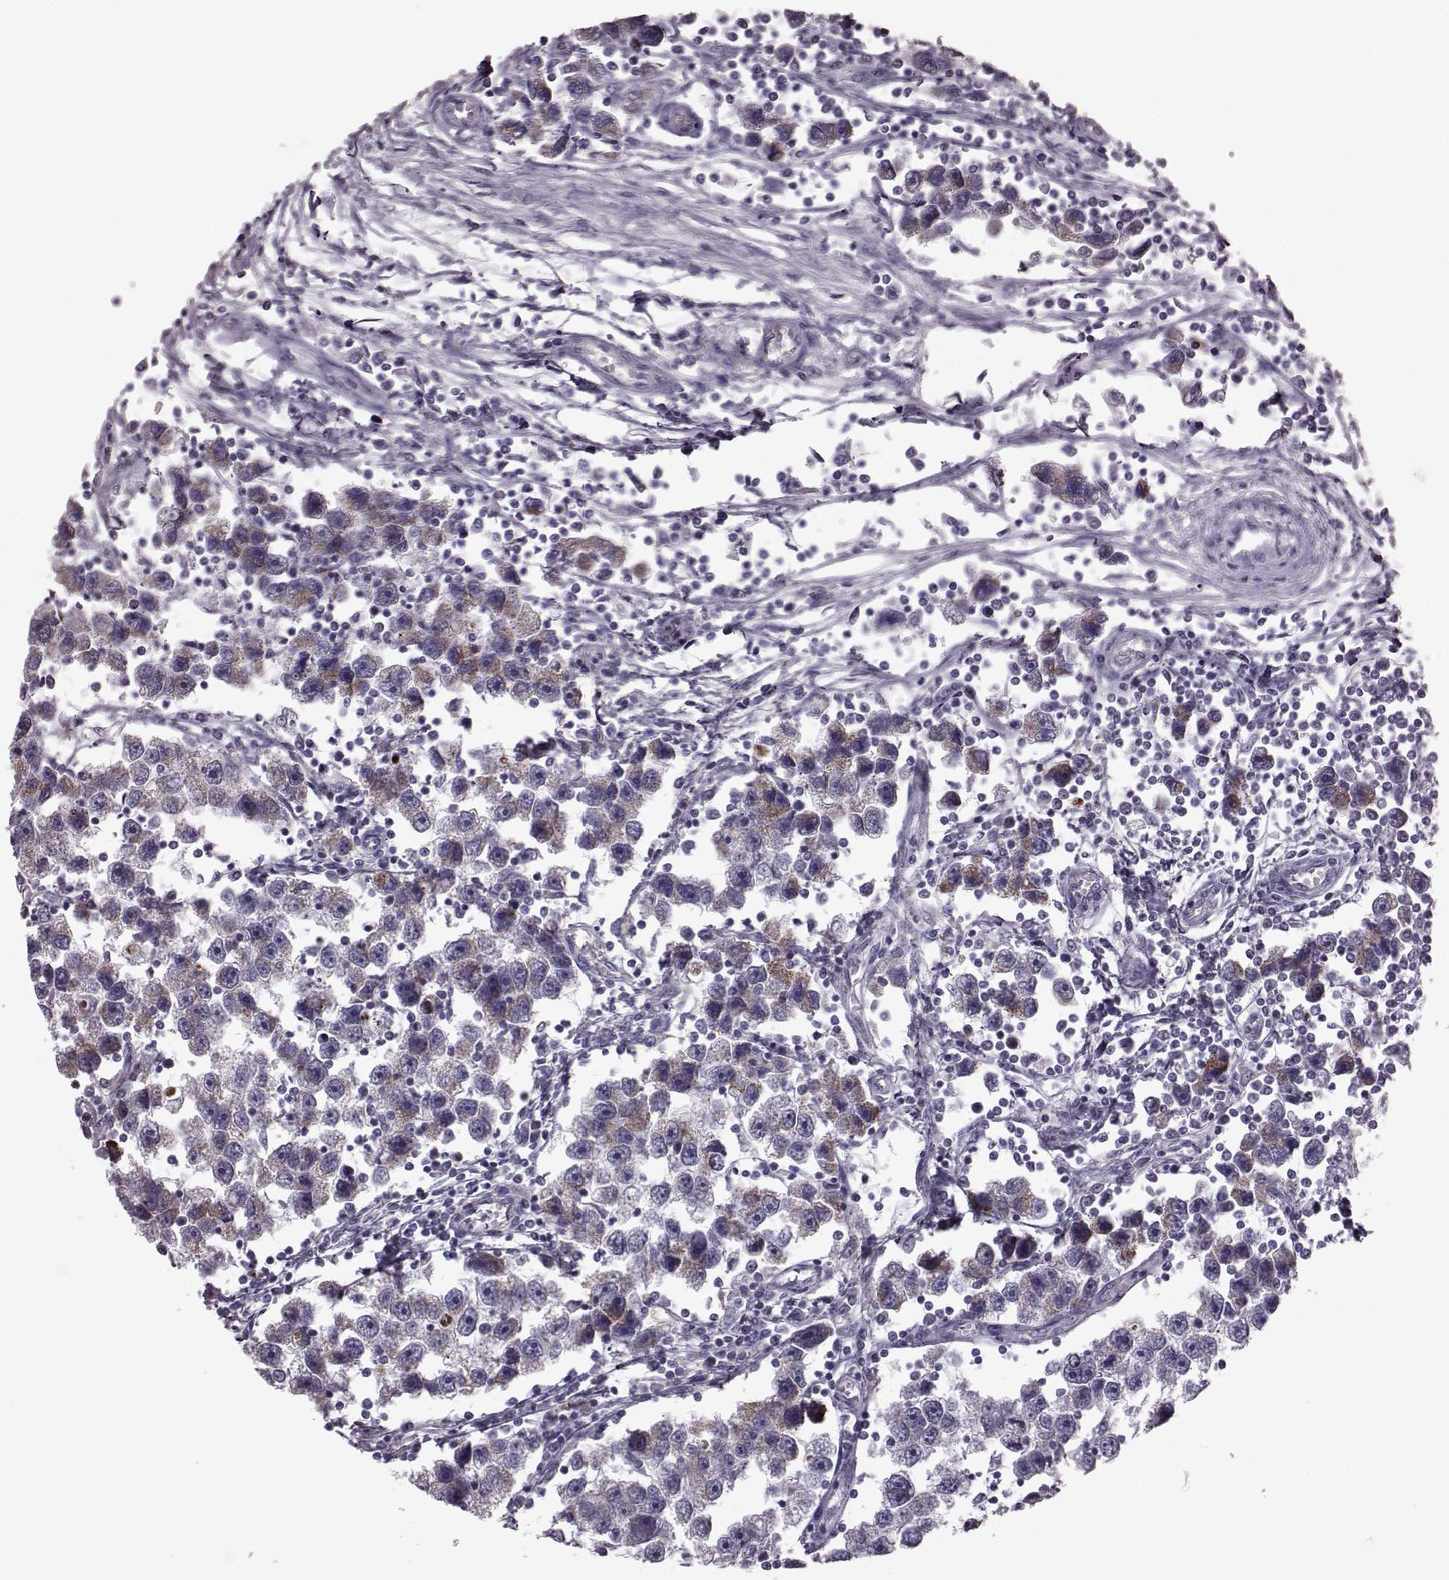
{"staining": {"intensity": "moderate", "quantity": ">75%", "location": "cytoplasmic/membranous"}, "tissue": "testis cancer", "cell_type": "Tumor cells", "image_type": "cancer", "snomed": [{"axis": "morphology", "description": "Seminoma, NOS"}, {"axis": "topography", "description": "Testis"}], "caption": "The photomicrograph exhibits immunohistochemical staining of seminoma (testis). There is moderate cytoplasmic/membranous expression is appreciated in approximately >75% of tumor cells. The staining is performed using DAB brown chromogen to label protein expression. The nuclei are counter-stained blue using hematoxylin.", "gene": "RIMS2", "patient": {"sex": "male", "age": 30}}